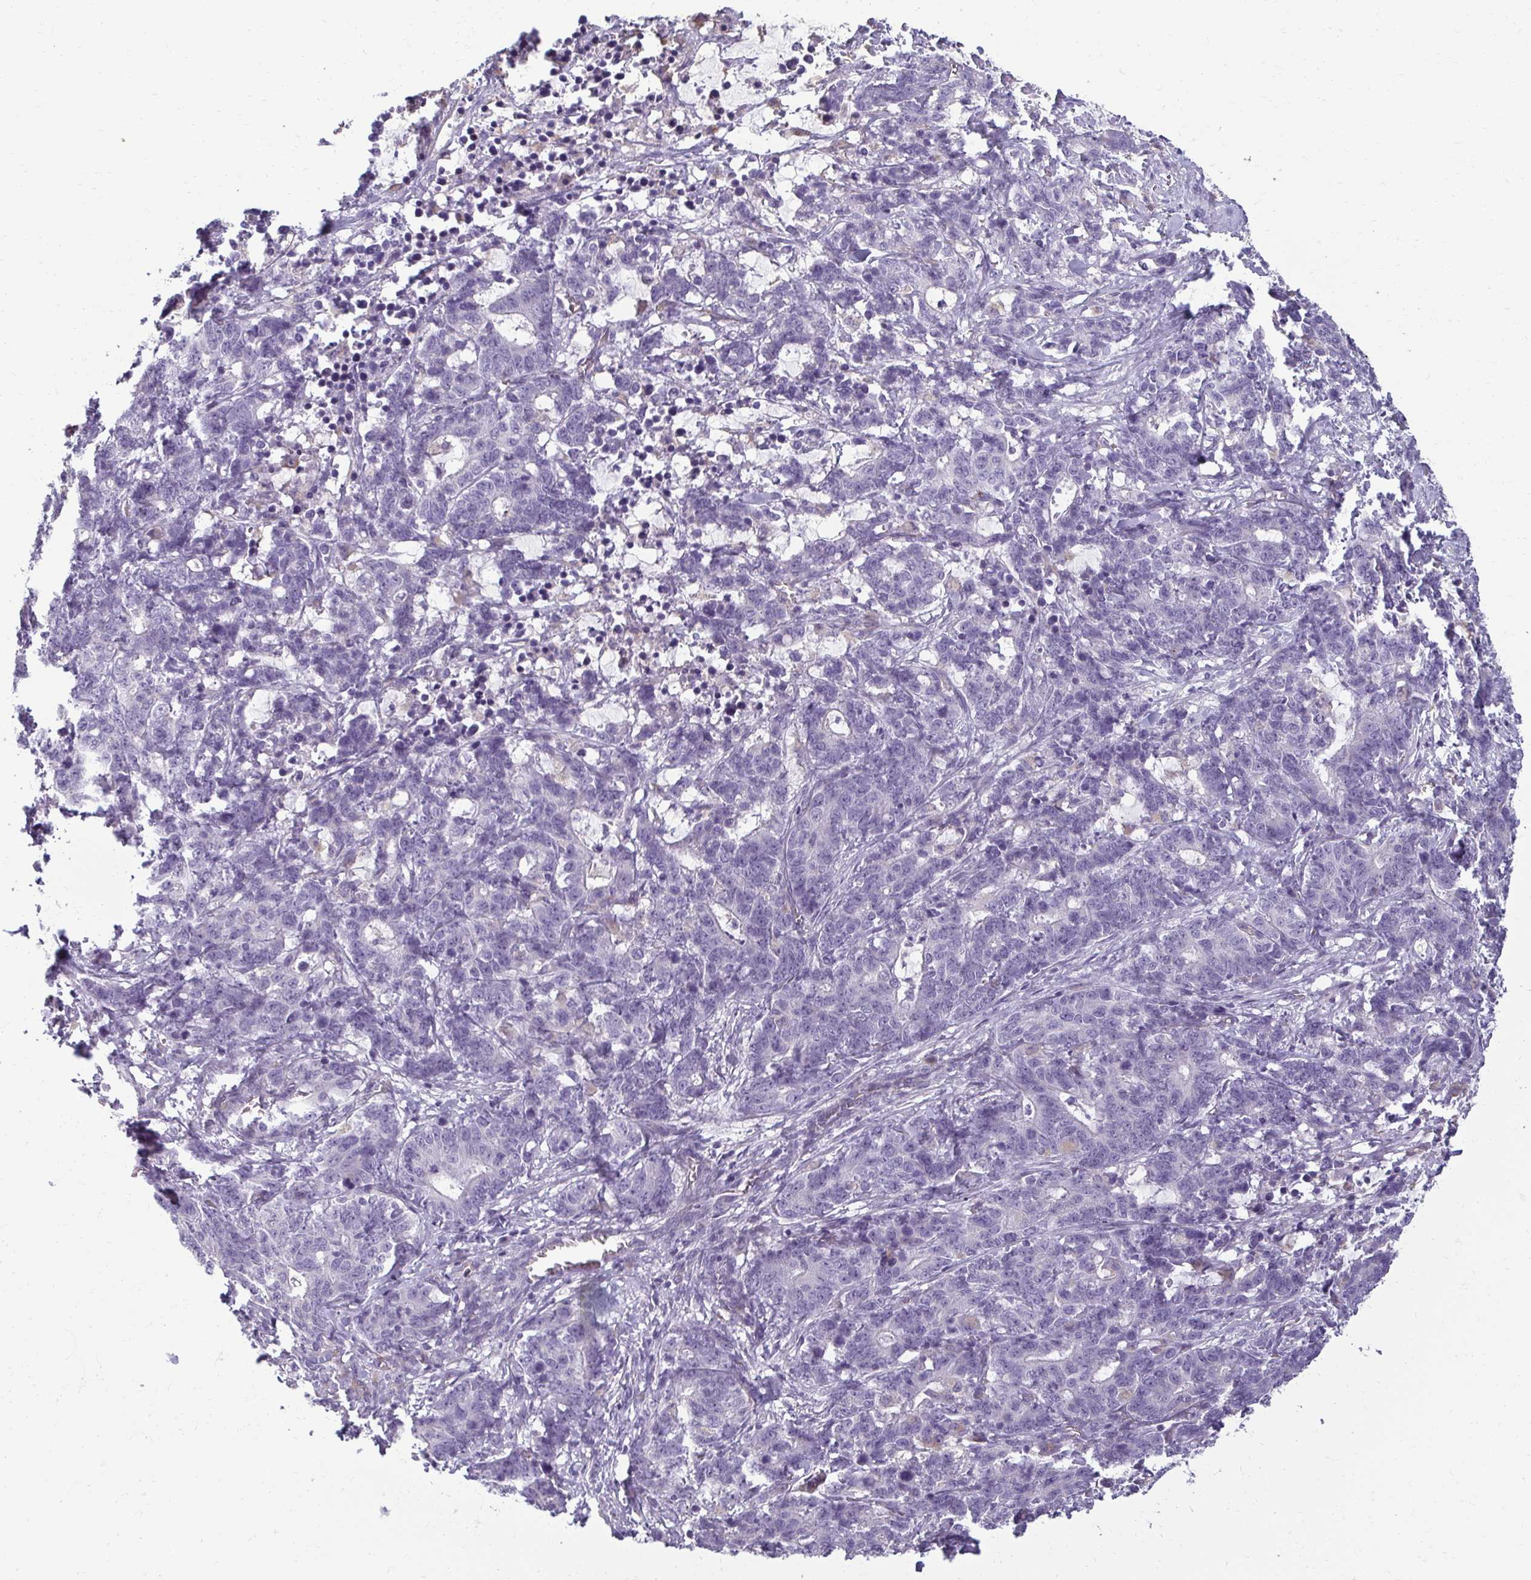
{"staining": {"intensity": "negative", "quantity": "none", "location": "none"}, "tissue": "stomach cancer", "cell_type": "Tumor cells", "image_type": "cancer", "snomed": [{"axis": "morphology", "description": "Normal tissue, NOS"}, {"axis": "morphology", "description": "Adenocarcinoma, NOS"}, {"axis": "topography", "description": "Stomach"}], "caption": "Immunohistochemical staining of human stomach cancer (adenocarcinoma) exhibits no significant positivity in tumor cells.", "gene": "PDE2A", "patient": {"sex": "female", "age": 64}}